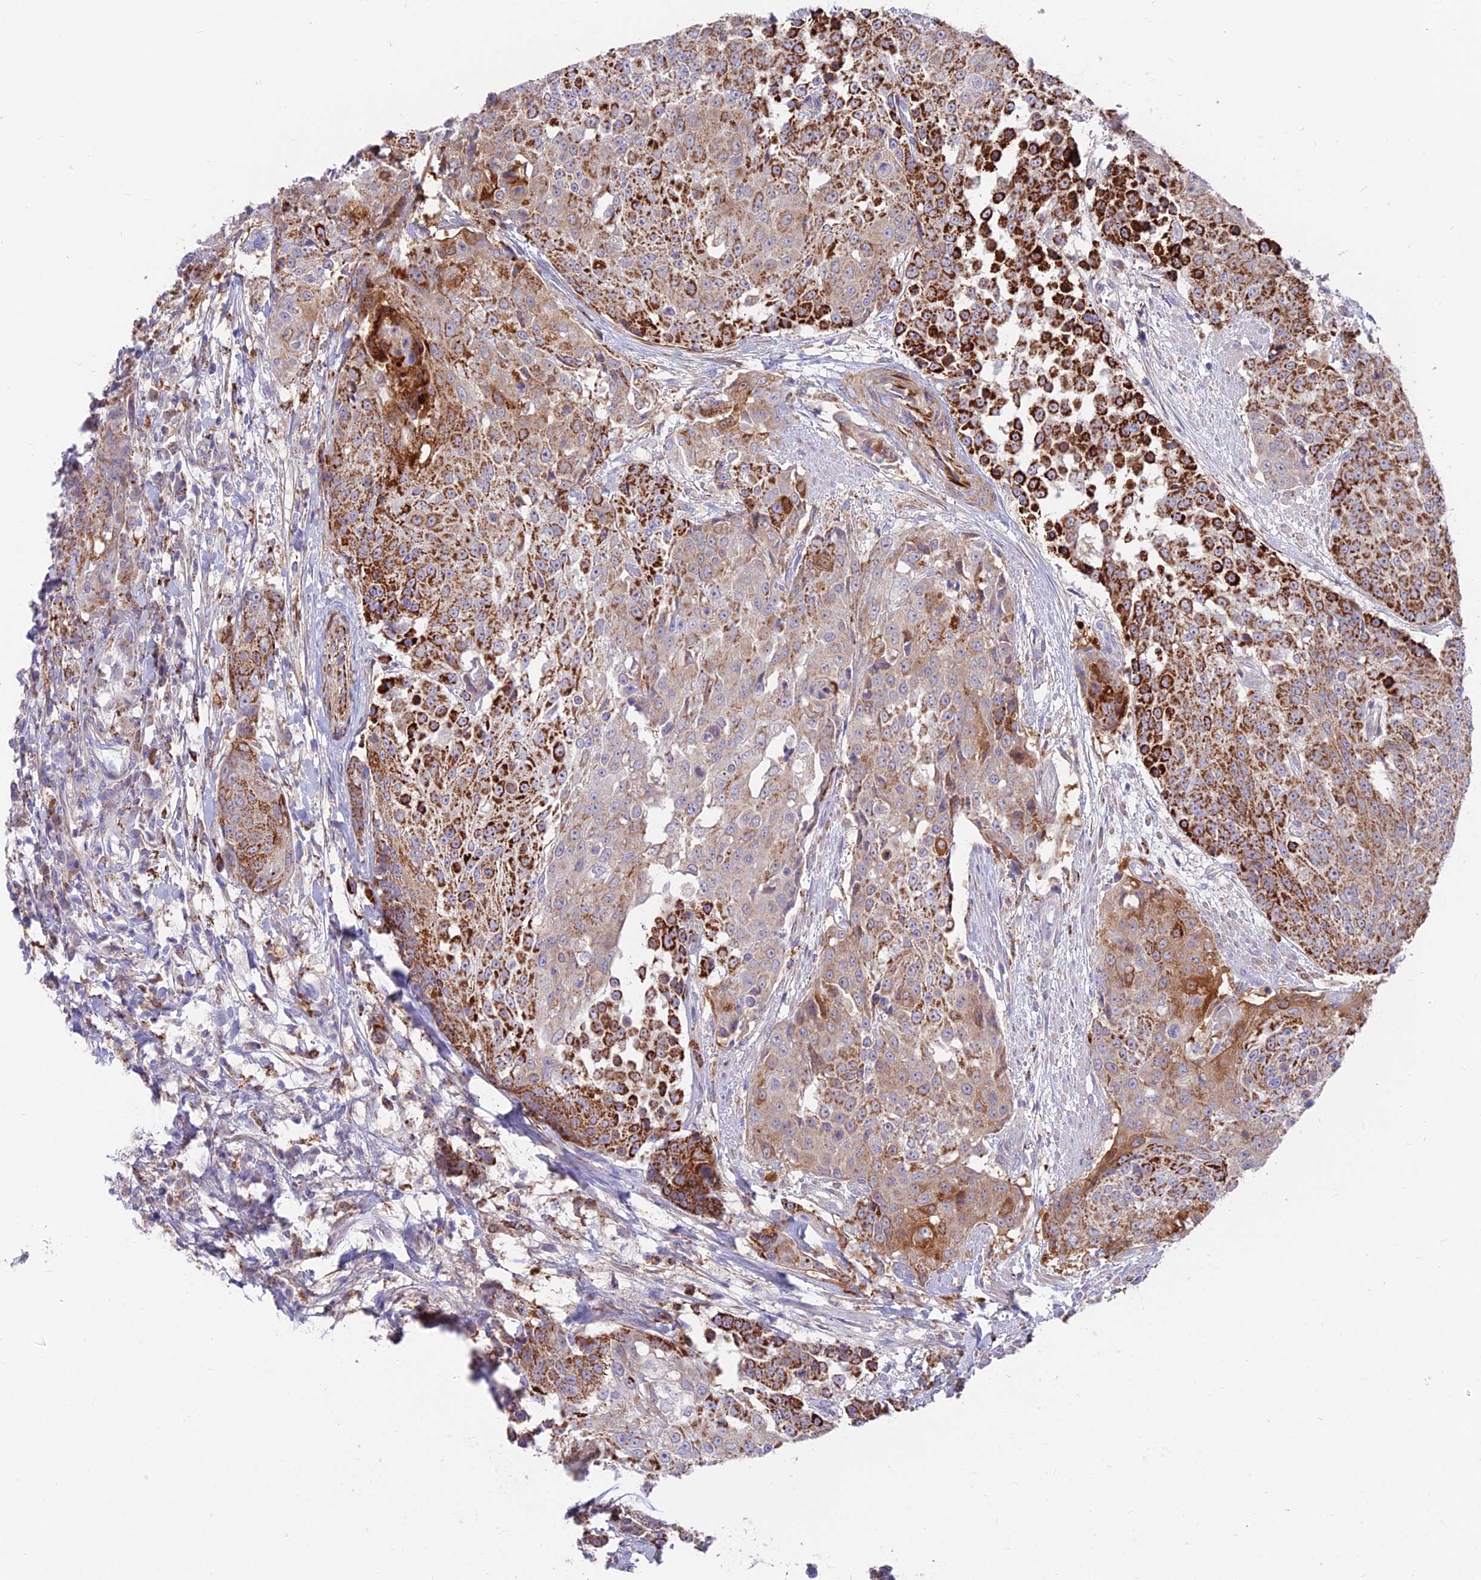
{"staining": {"intensity": "strong", "quantity": "25%-75%", "location": "cytoplasmic/membranous"}, "tissue": "urothelial cancer", "cell_type": "Tumor cells", "image_type": "cancer", "snomed": [{"axis": "morphology", "description": "Urothelial carcinoma, High grade"}, {"axis": "topography", "description": "Urinary bladder"}], "caption": "Urothelial cancer stained with DAB (3,3'-diaminobenzidine) immunohistochemistry displays high levels of strong cytoplasmic/membranous positivity in approximately 25%-75% of tumor cells.", "gene": "TIGD6", "patient": {"sex": "female", "age": 63}}